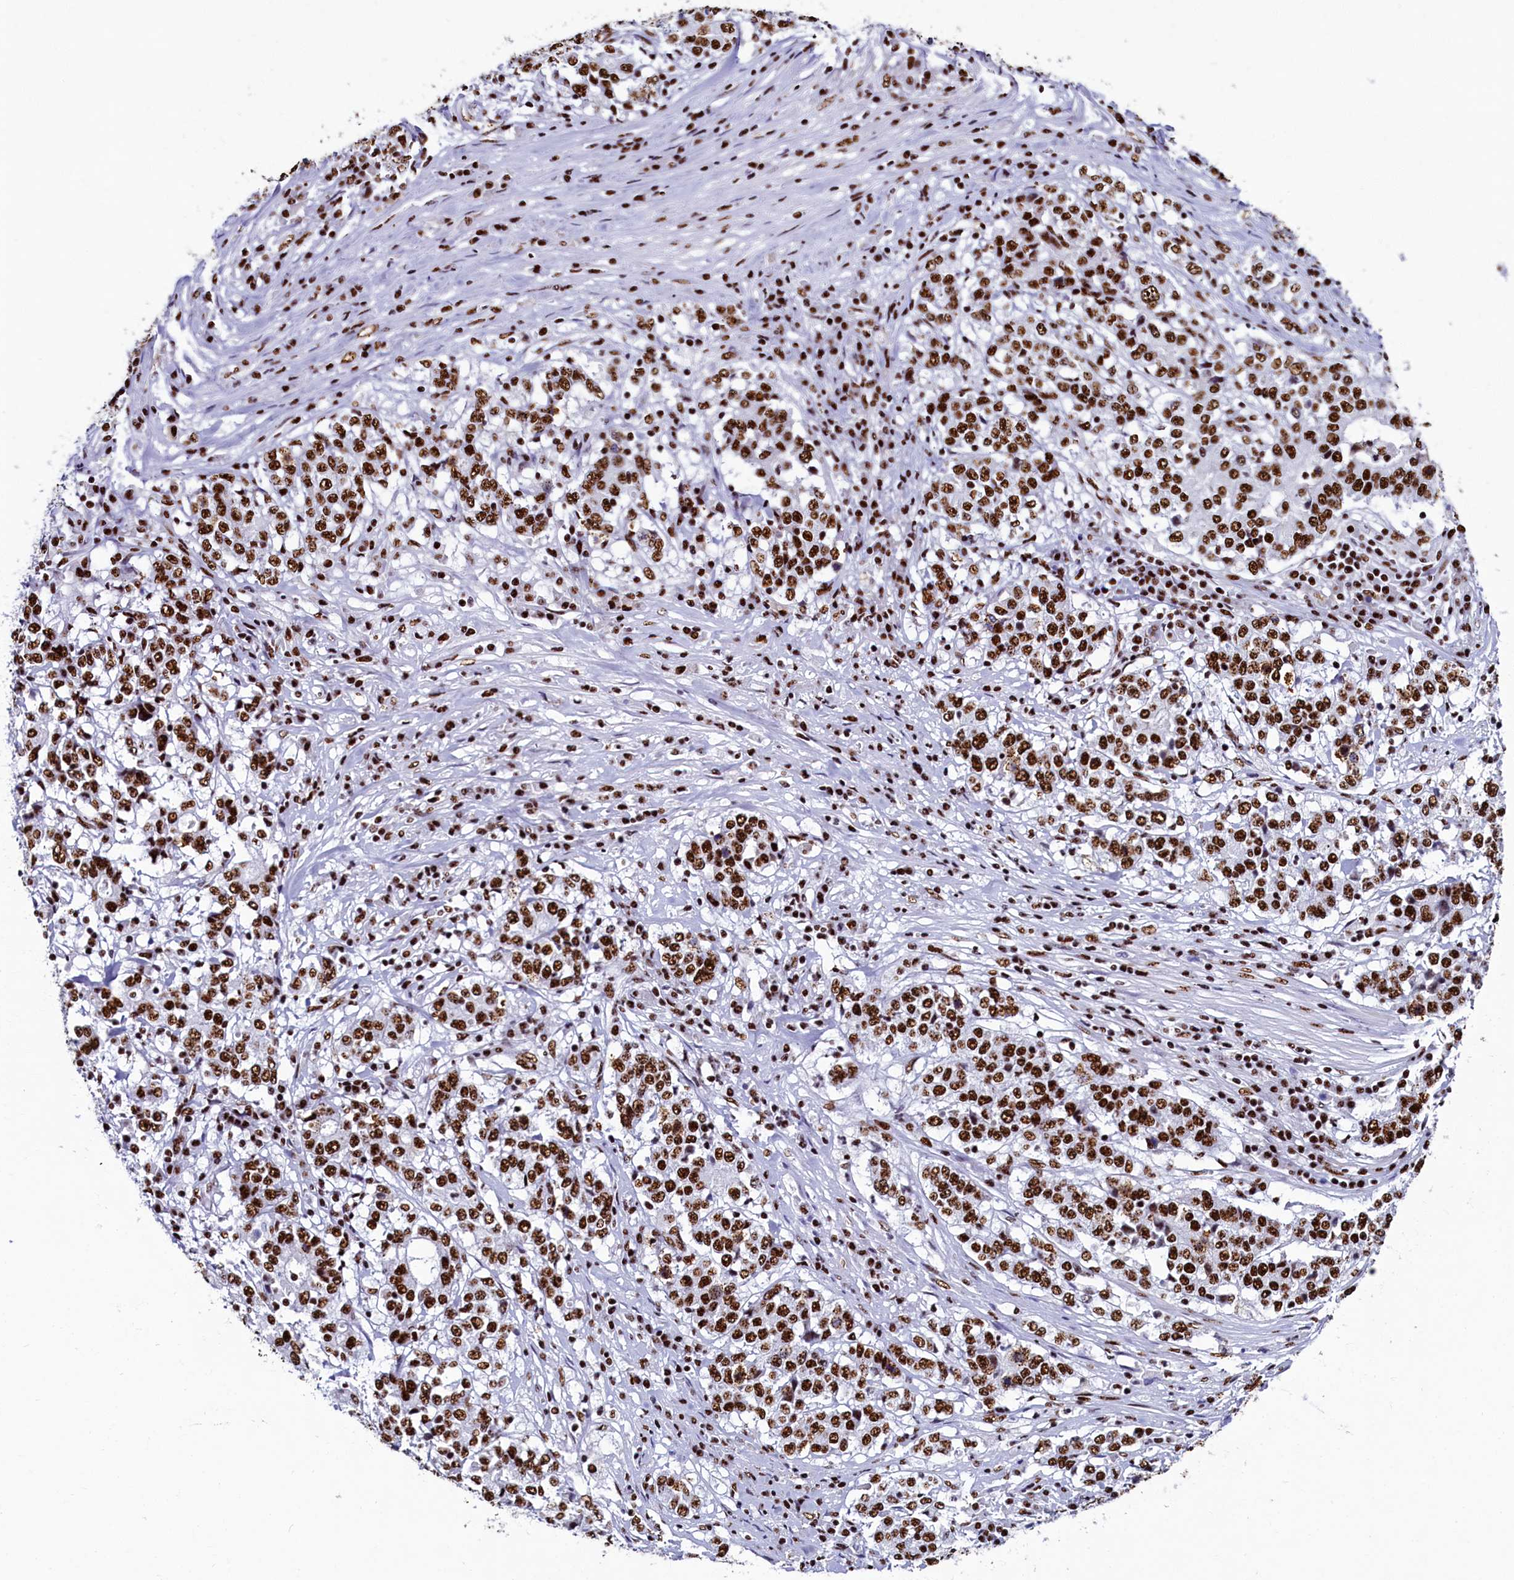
{"staining": {"intensity": "strong", "quantity": ">75%", "location": "nuclear"}, "tissue": "stomach cancer", "cell_type": "Tumor cells", "image_type": "cancer", "snomed": [{"axis": "morphology", "description": "Adenocarcinoma, NOS"}, {"axis": "topography", "description": "Stomach"}], "caption": "Immunohistochemistry (IHC) of human adenocarcinoma (stomach) demonstrates high levels of strong nuclear expression in approximately >75% of tumor cells.", "gene": "SRRM2", "patient": {"sex": "male", "age": 59}}